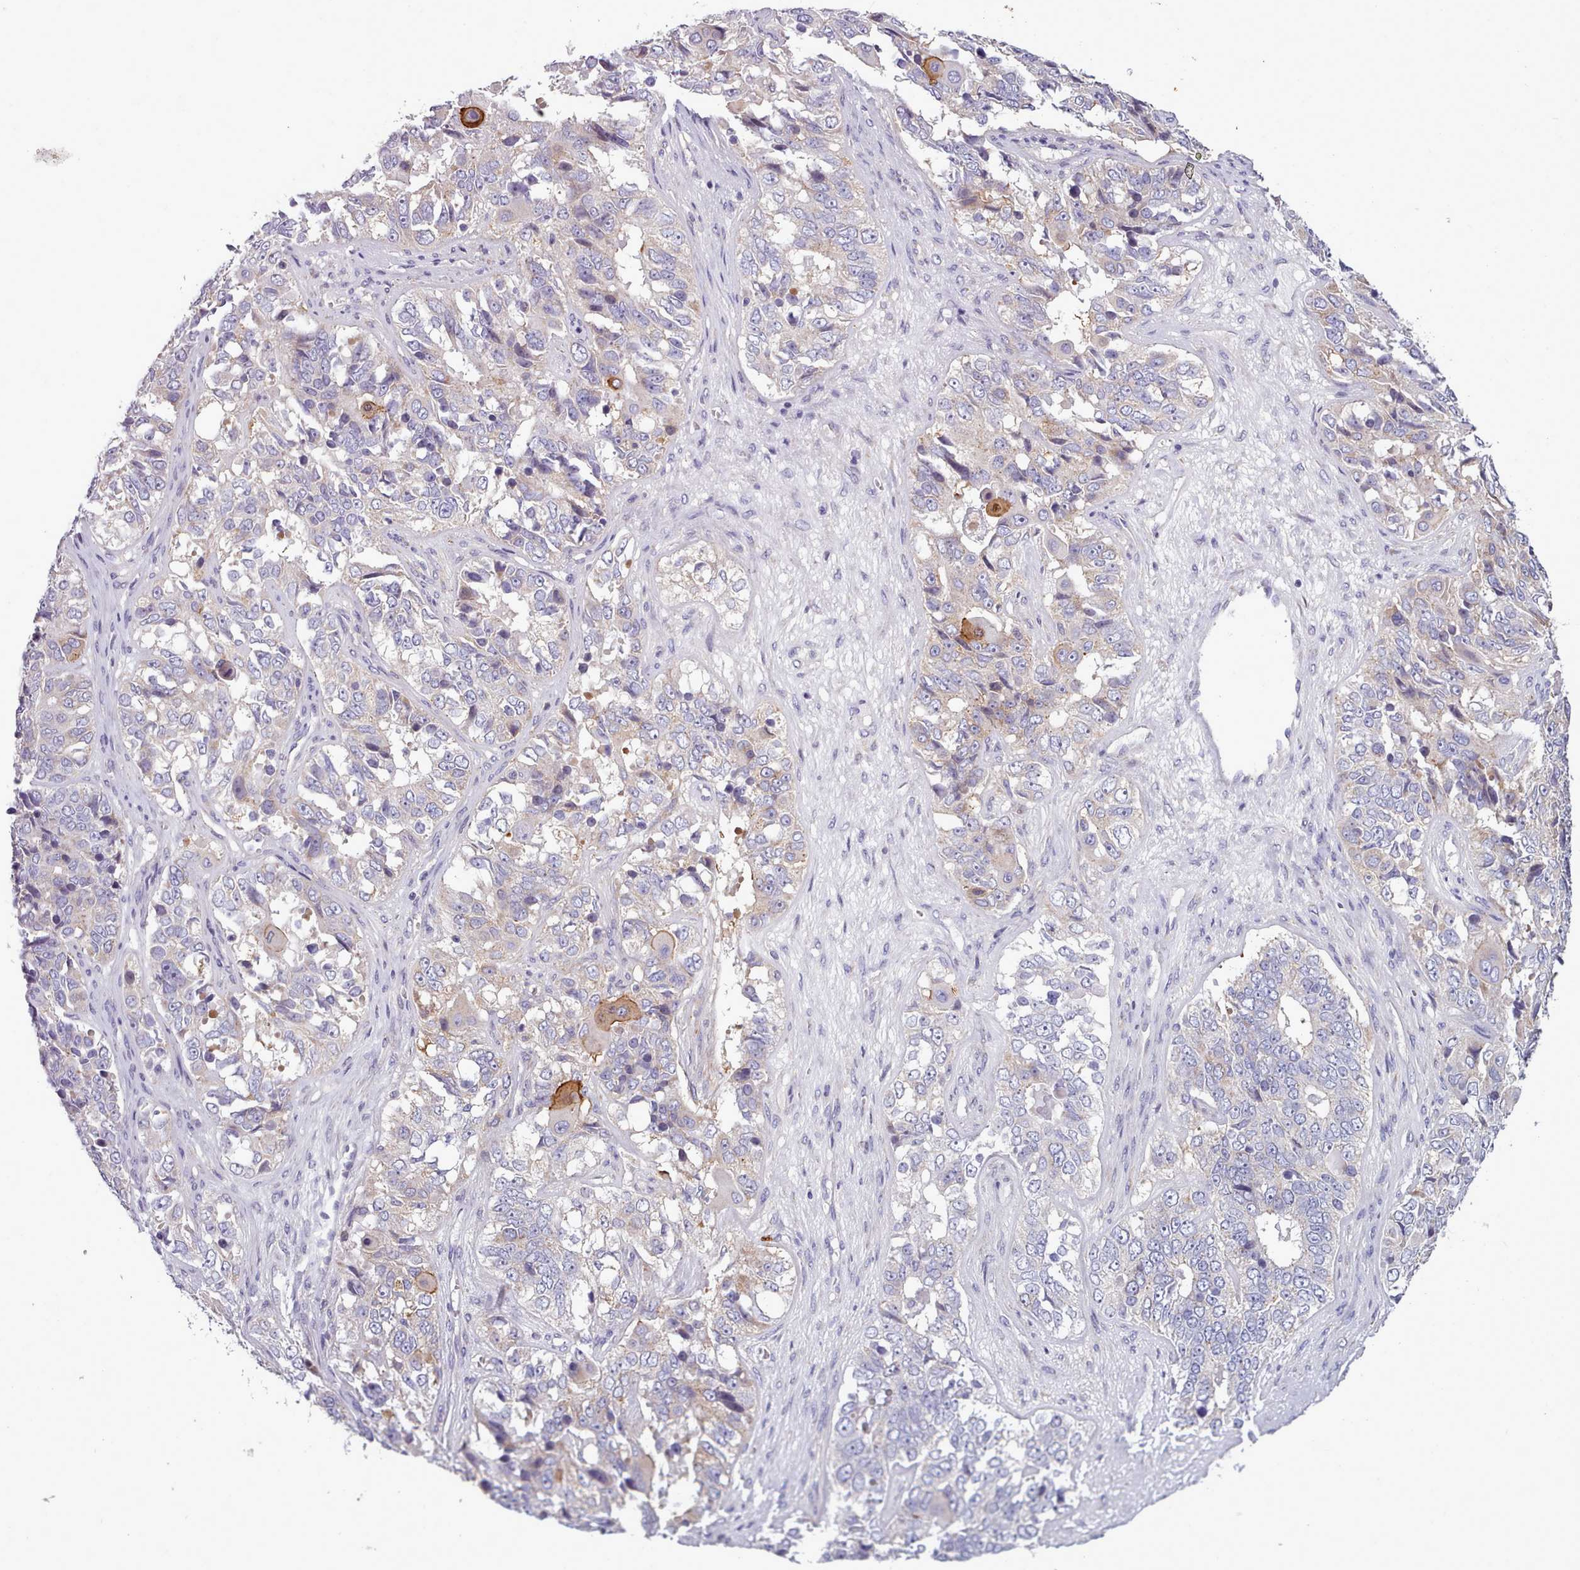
{"staining": {"intensity": "moderate", "quantity": "<25%", "location": "cytoplasmic/membranous"}, "tissue": "ovarian cancer", "cell_type": "Tumor cells", "image_type": "cancer", "snomed": [{"axis": "morphology", "description": "Carcinoma, endometroid"}, {"axis": "topography", "description": "Ovary"}], "caption": "Tumor cells reveal low levels of moderate cytoplasmic/membranous expression in about <25% of cells in ovarian cancer. Using DAB (brown) and hematoxylin (blue) stains, captured at high magnification using brightfield microscopy.", "gene": "MYRFL", "patient": {"sex": "female", "age": 51}}